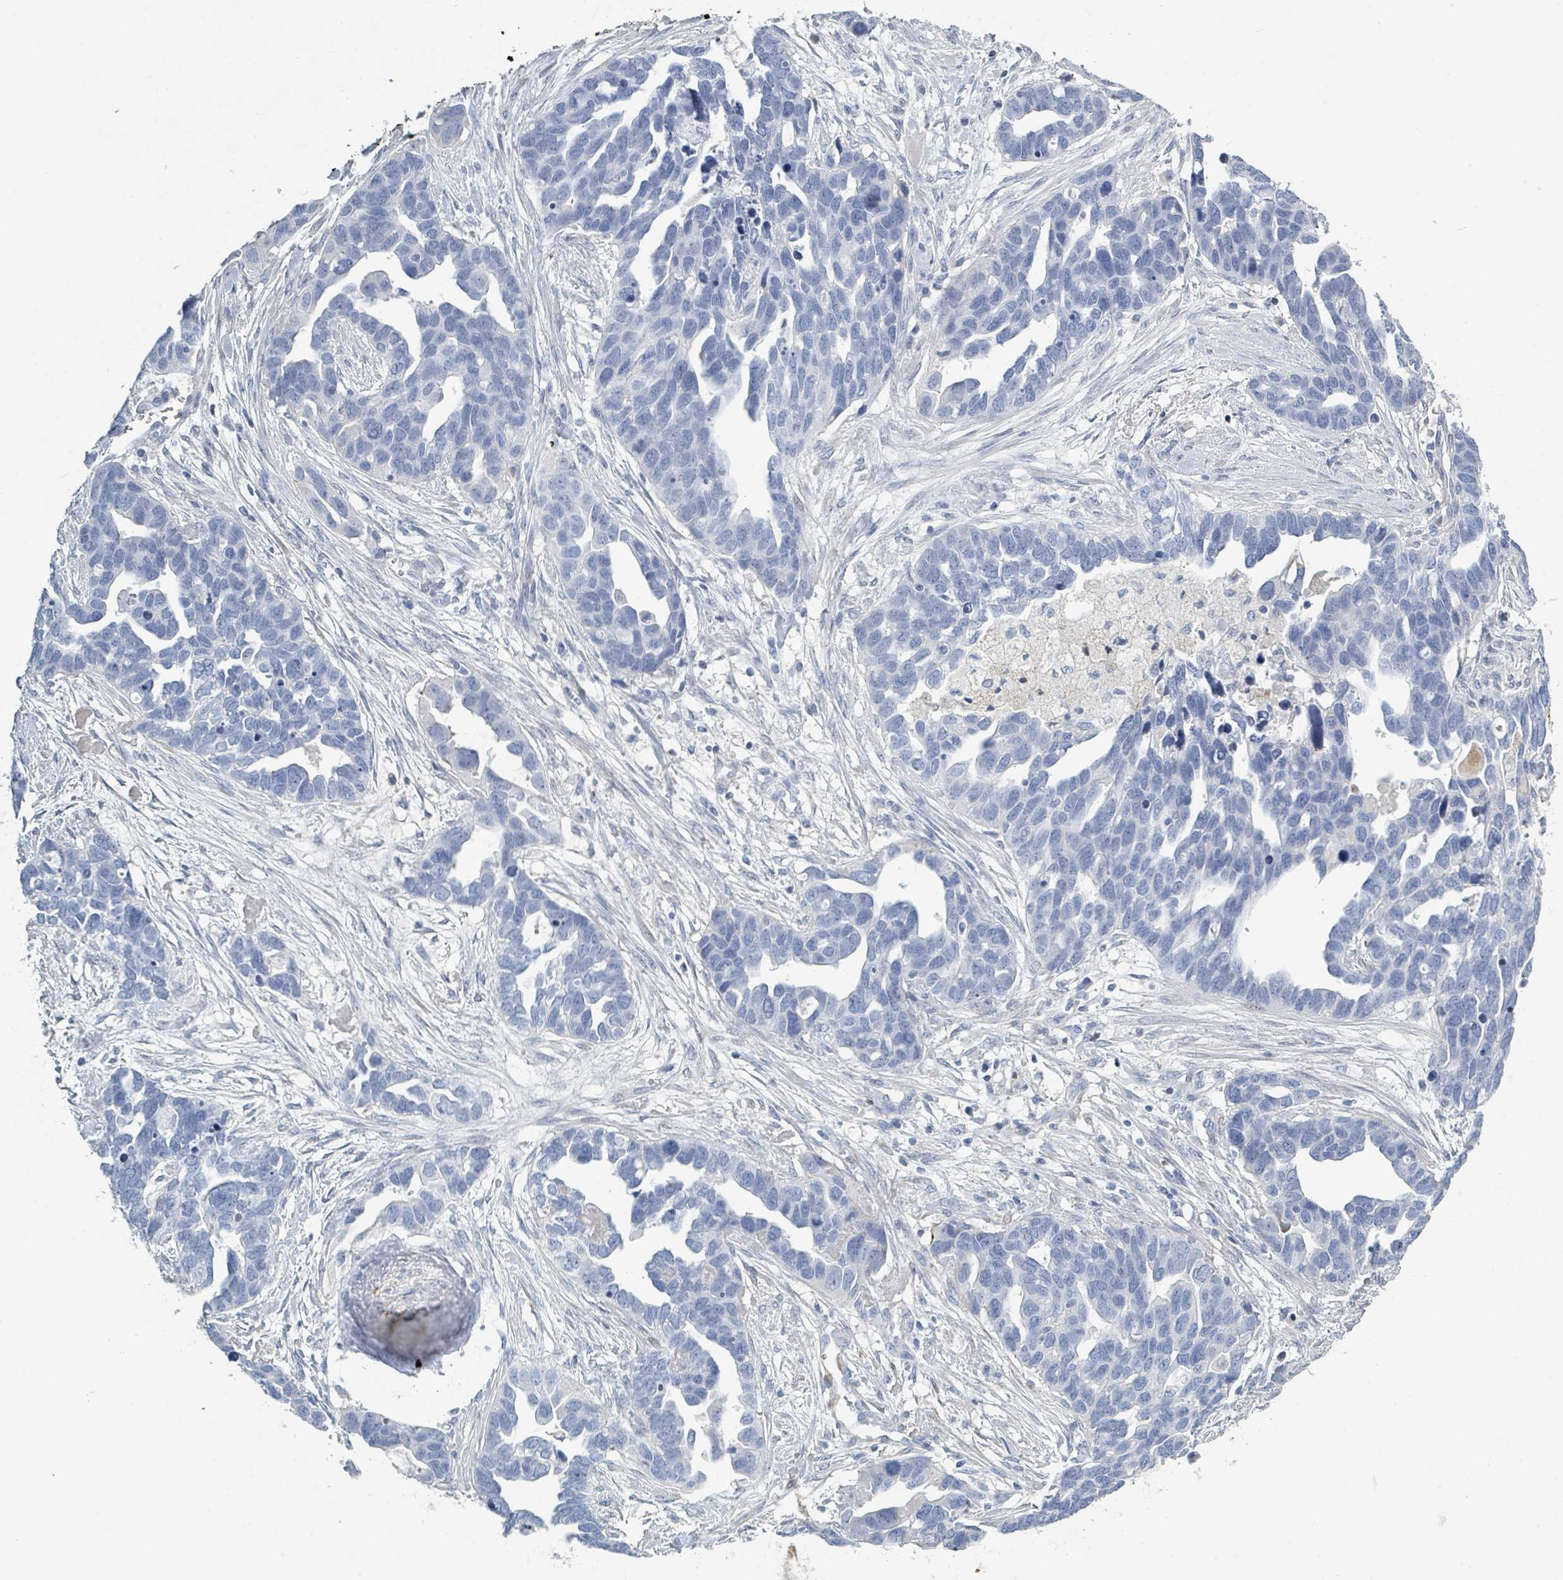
{"staining": {"intensity": "negative", "quantity": "none", "location": "none"}, "tissue": "ovarian cancer", "cell_type": "Tumor cells", "image_type": "cancer", "snomed": [{"axis": "morphology", "description": "Cystadenocarcinoma, serous, NOS"}, {"axis": "topography", "description": "Ovary"}], "caption": "An immunohistochemistry (IHC) micrograph of ovarian serous cystadenocarcinoma is shown. There is no staining in tumor cells of ovarian serous cystadenocarcinoma. (DAB immunohistochemistry (IHC) visualized using brightfield microscopy, high magnification).", "gene": "RAB33B", "patient": {"sex": "female", "age": 54}}